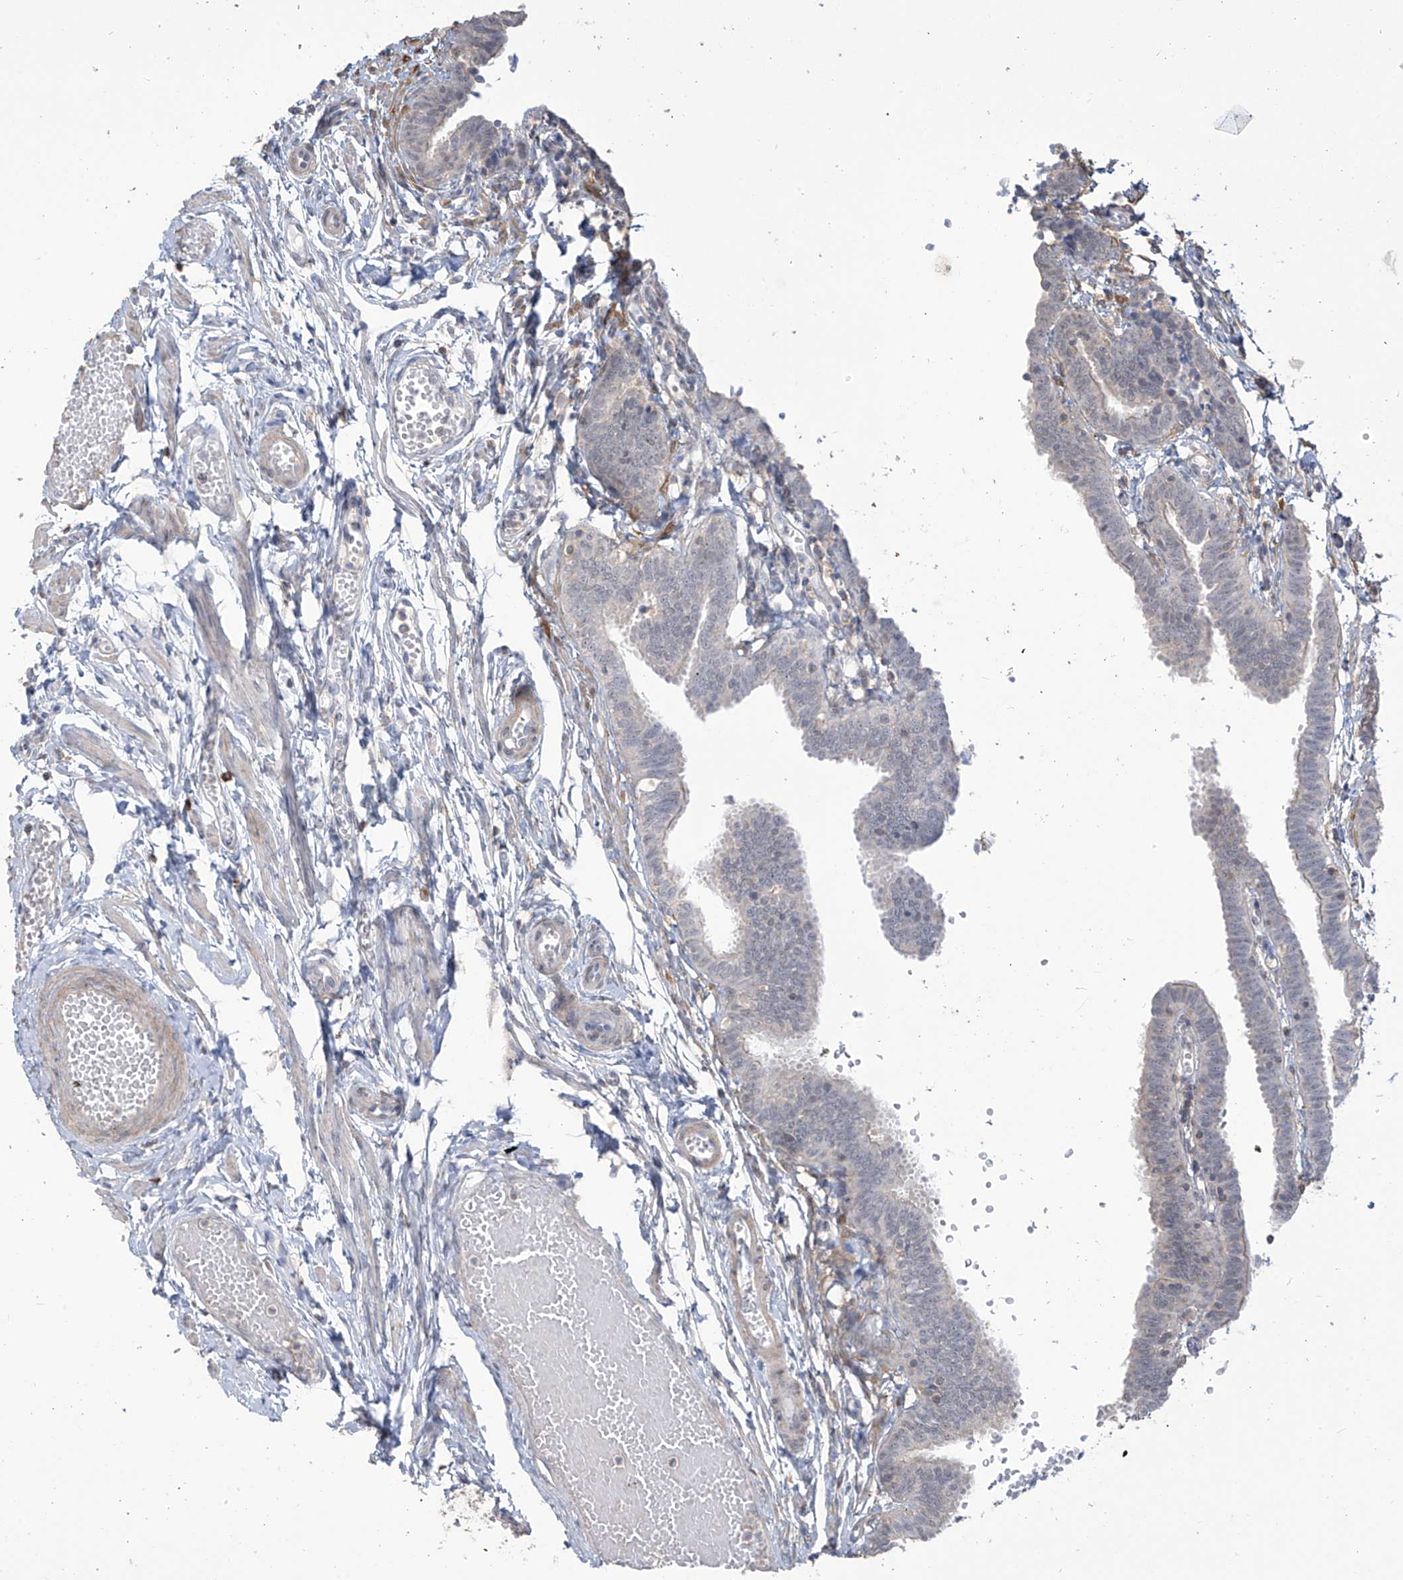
{"staining": {"intensity": "weak", "quantity": "<25%", "location": "cytoplasmic/membranous"}, "tissue": "fallopian tube", "cell_type": "Glandular cells", "image_type": "normal", "snomed": [{"axis": "morphology", "description": "Normal tissue, NOS"}, {"axis": "topography", "description": "Fallopian tube"}, {"axis": "topography", "description": "Ovary"}], "caption": "Fallopian tube stained for a protein using immunohistochemistry reveals no positivity glandular cells.", "gene": "TAGAP", "patient": {"sex": "female", "age": 23}}